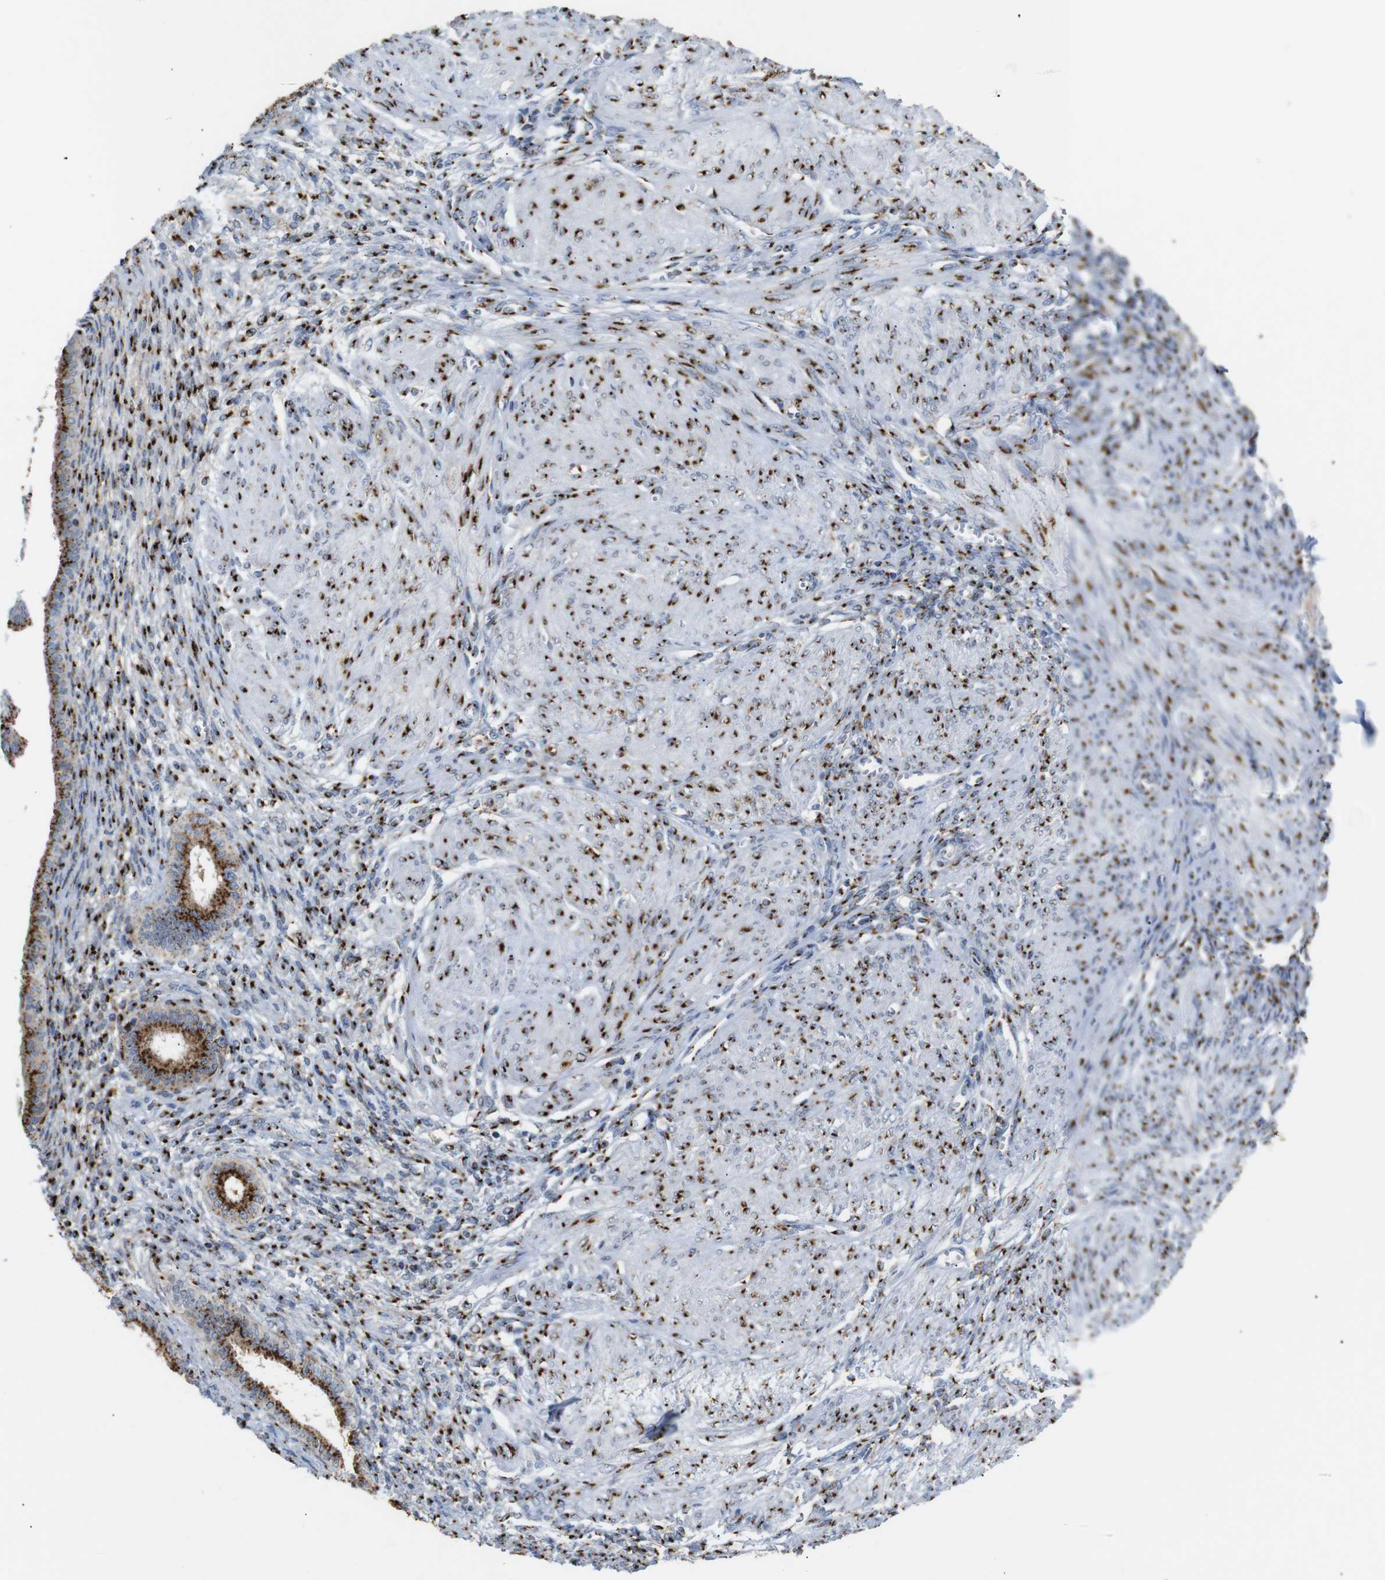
{"staining": {"intensity": "strong", "quantity": "25%-75%", "location": "cytoplasmic/membranous"}, "tissue": "endometrium", "cell_type": "Cells in endometrial stroma", "image_type": "normal", "snomed": [{"axis": "morphology", "description": "Normal tissue, NOS"}, {"axis": "topography", "description": "Endometrium"}], "caption": "Protein staining exhibits strong cytoplasmic/membranous expression in approximately 25%-75% of cells in endometrial stroma in normal endometrium. (DAB (3,3'-diaminobenzidine) IHC, brown staining for protein, blue staining for nuclei).", "gene": "TGOLN2", "patient": {"sex": "female", "age": 72}}